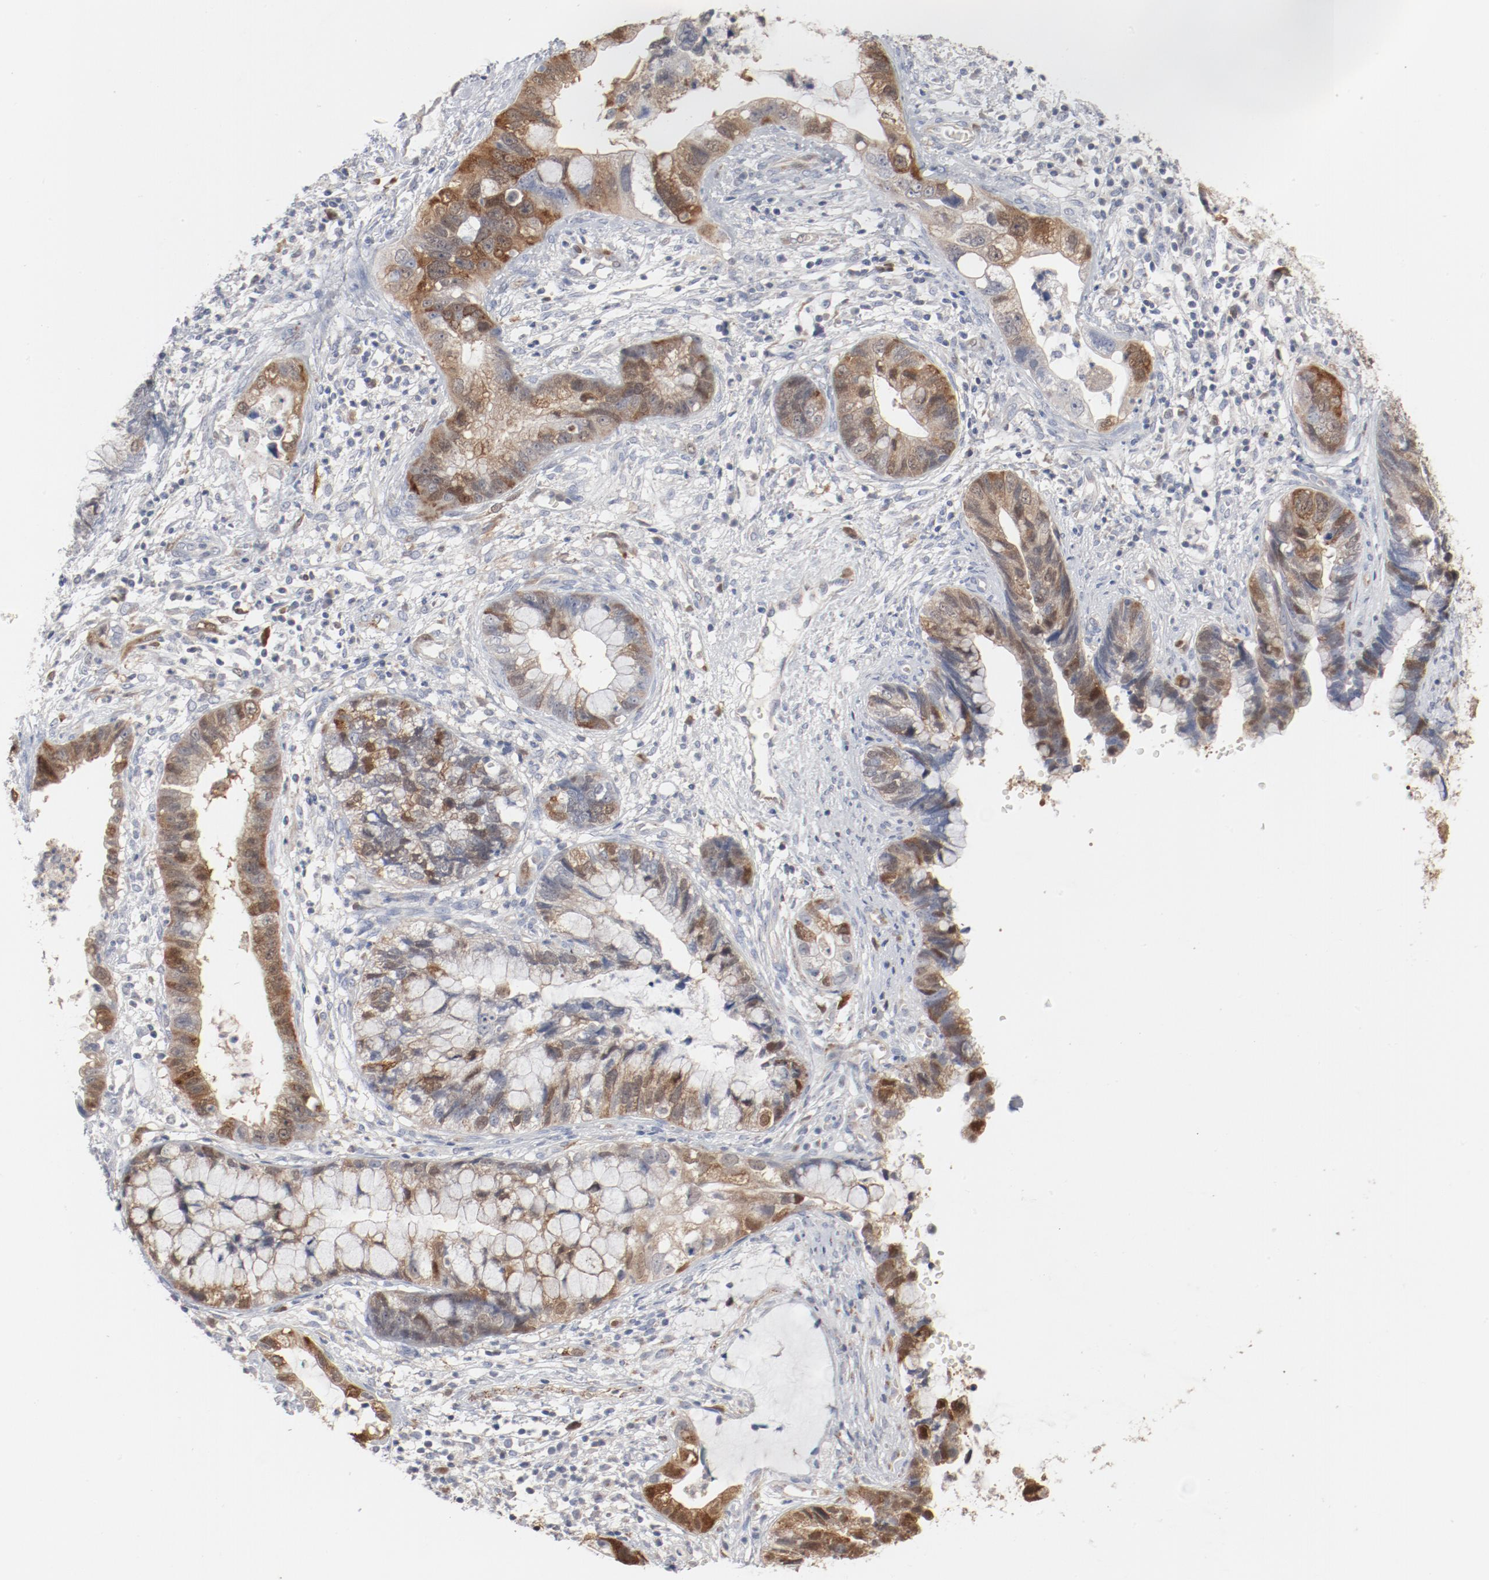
{"staining": {"intensity": "moderate", "quantity": "25%-75%", "location": "cytoplasmic/membranous,nuclear"}, "tissue": "cervical cancer", "cell_type": "Tumor cells", "image_type": "cancer", "snomed": [{"axis": "morphology", "description": "Adenocarcinoma, NOS"}, {"axis": "topography", "description": "Cervix"}], "caption": "Tumor cells exhibit medium levels of moderate cytoplasmic/membranous and nuclear staining in about 25%-75% of cells in human cervical adenocarcinoma.", "gene": "CDK1", "patient": {"sex": "female", "age": 44}}